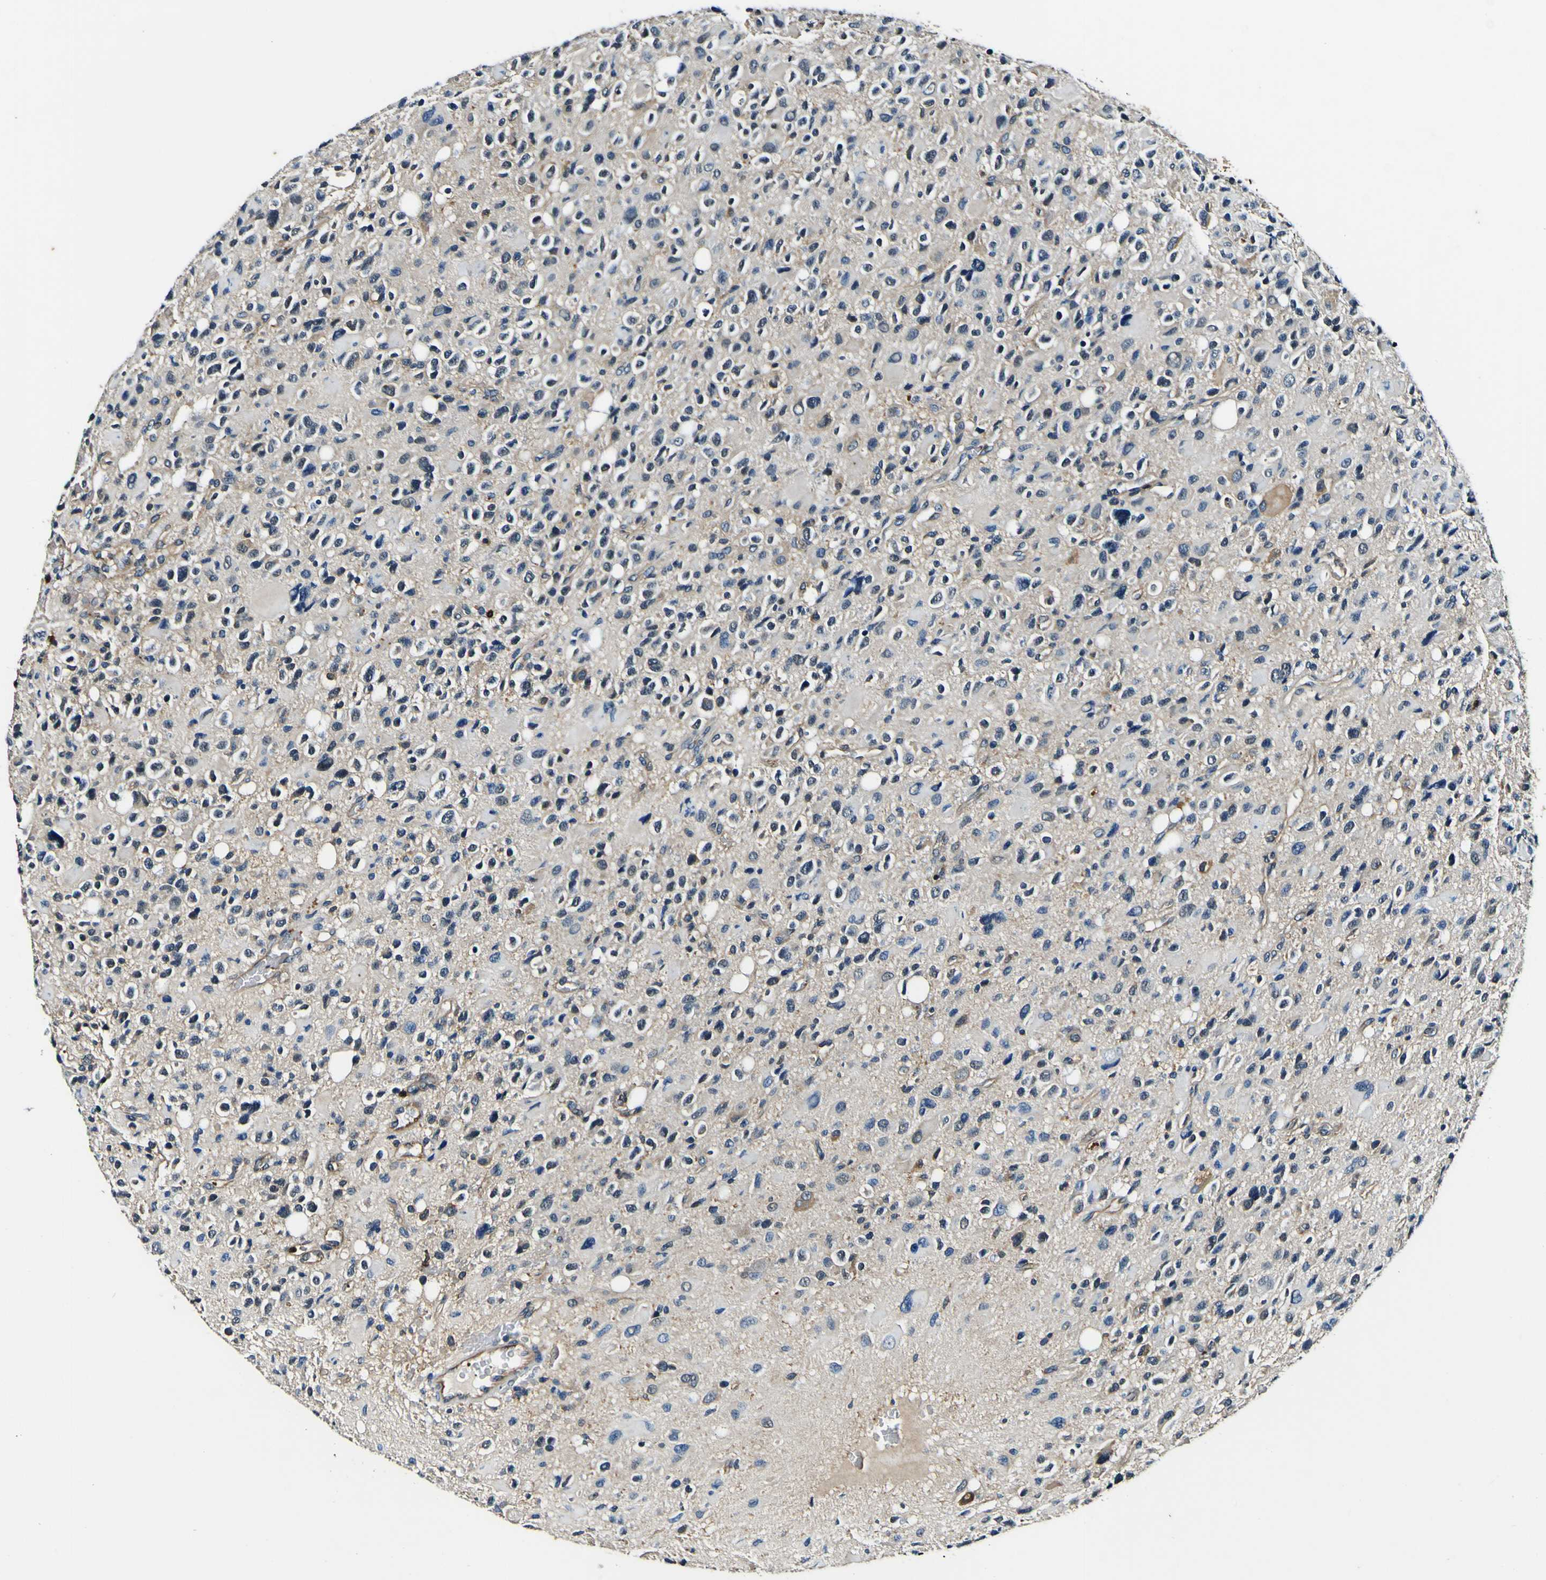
{"staining": {"intensity": "weak", "quantity": "<25%", "location": "cytoplasmic/membranous"}, "tissue": "glioma", "cell_type": "Tumor cells", "image_type": "cancer", "snomed": [{"axis": "morphology", "description": "Glioma, malignant, High grade"}, {"axis": "topography", "description": "Brain"}], "caption": "Glioma was stained to show a protein in brown. There is no significant positivity in tumor cells.", "gene": "RHOT2", "patient": {"sex": "male", "age": 48}}